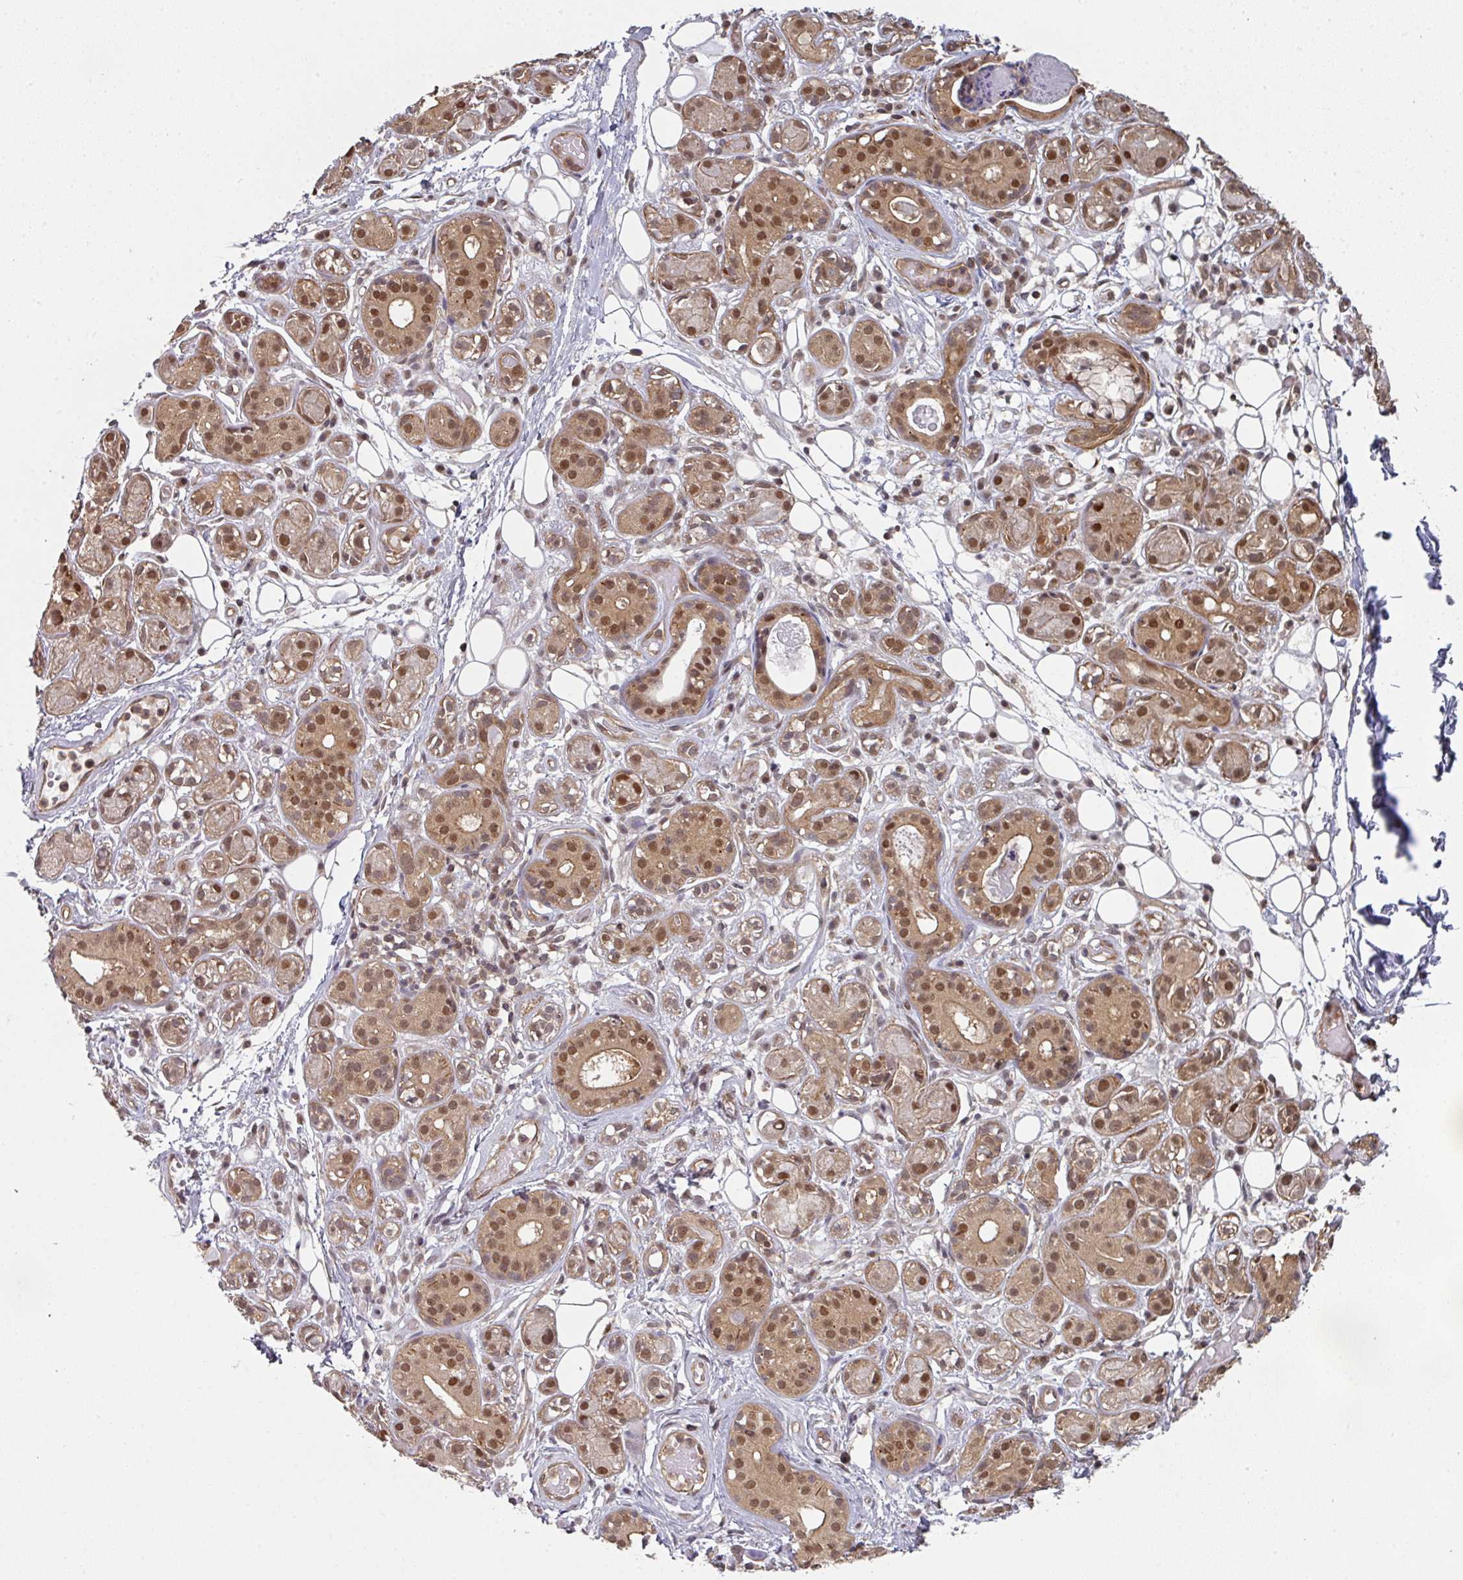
{"staining": {"intensity": "moderate", "quantity": ">75%", "location": "cytoplasmic/membranous,nuclear"}, "tissue": "salivary gland", "cell_type": "Glandular cells", "image_type": "normal", "snomed": [{"axis": "morphology", "description": "Normal tissue, NOS"}, {"axis": "topography", "description": "Salivary gland"}], "caption": "A brown stain labels moderate cytoplasmic/membranous,nuclear positivity of a protein in glandular cells of normal salivary gland.", "gene": "PSME3IP1", "patient": {"sex": "male", "age": 54}}